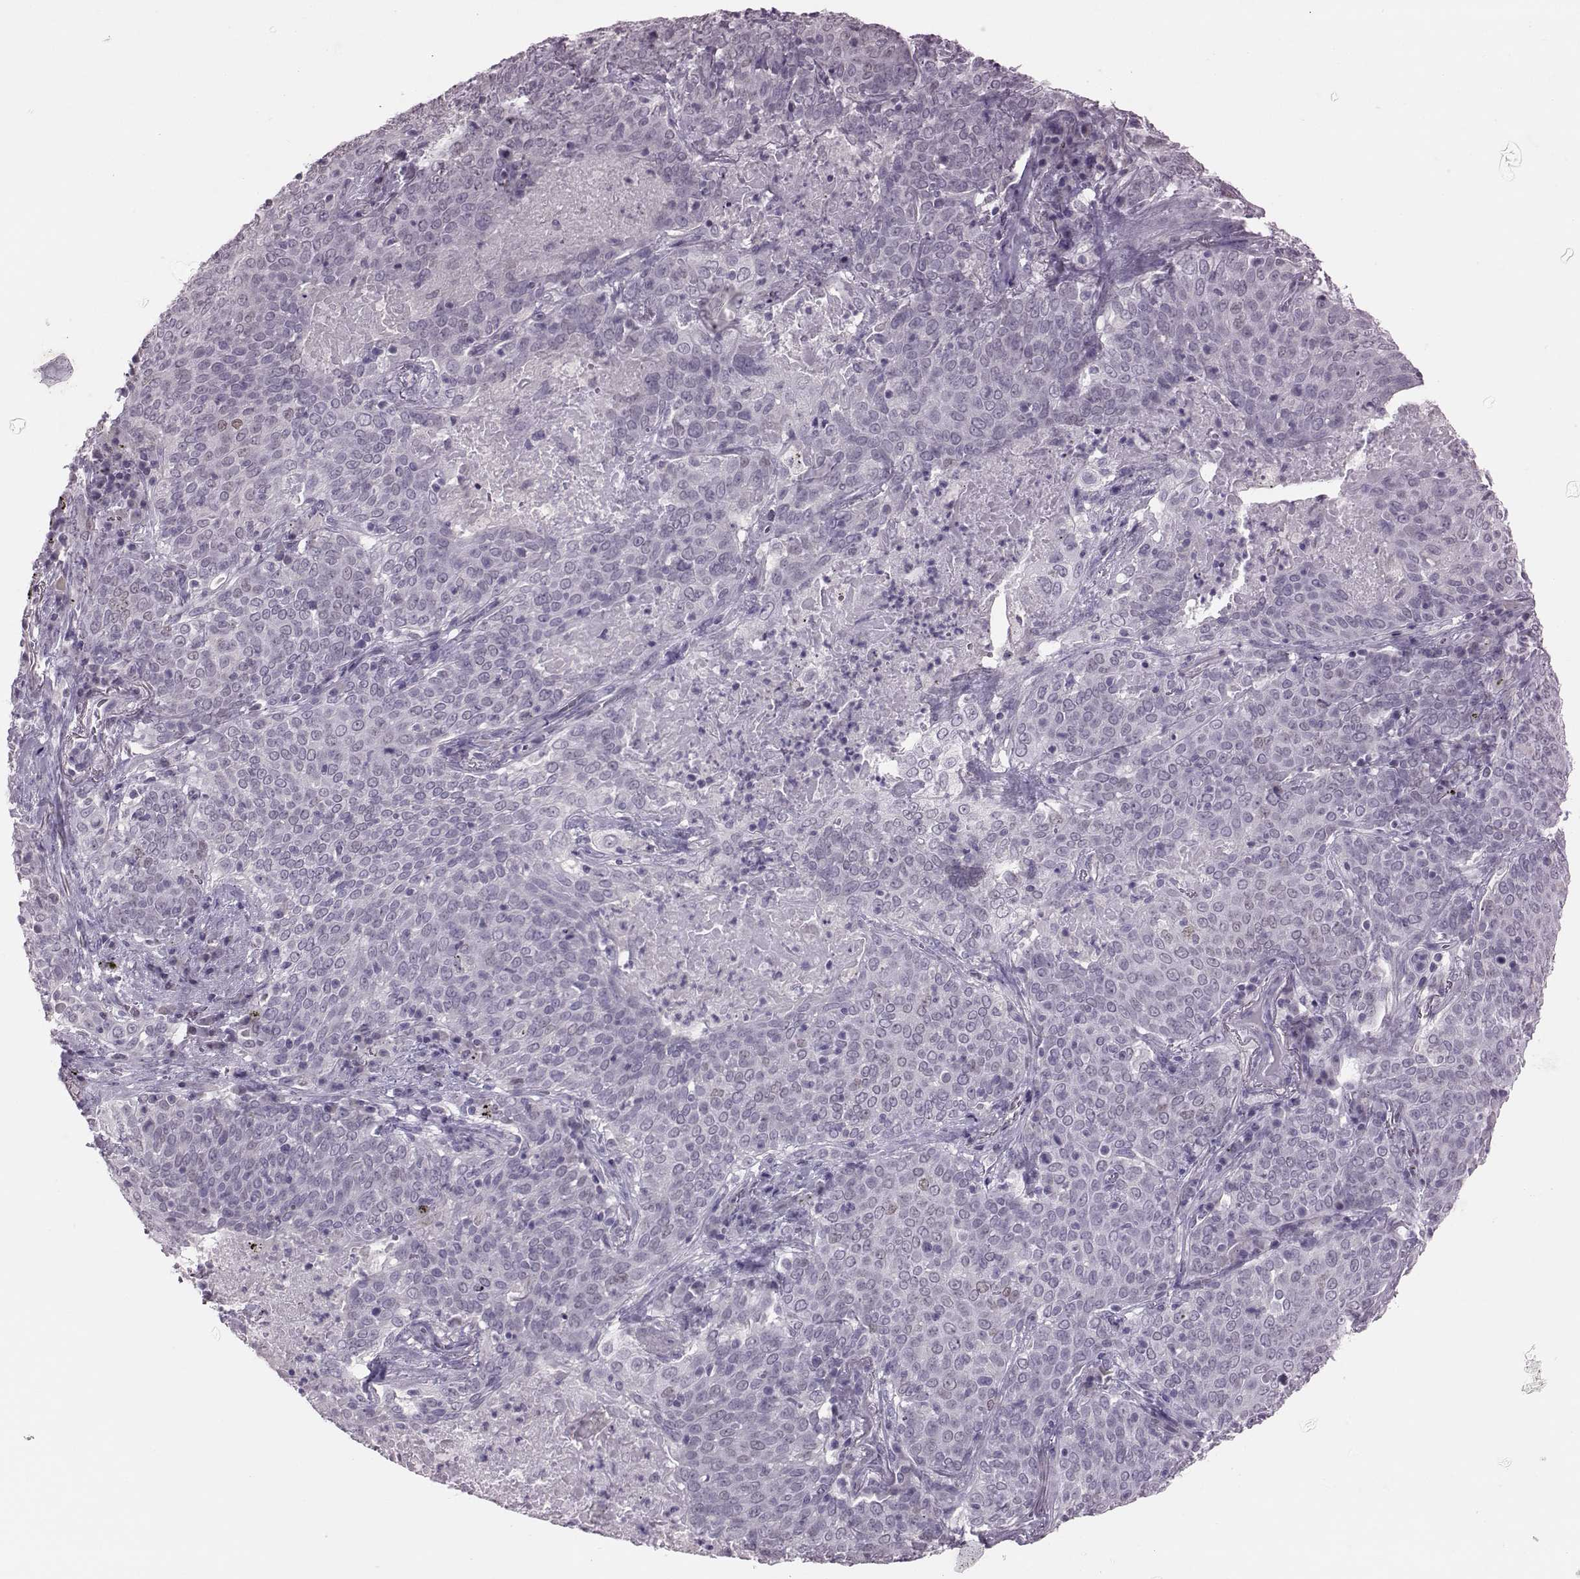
{"staining": {"intensity": "negative", "quantity": "none", "location": "none"}, "tissue": "lung cancer", "cell_type": "Tumor cells", "image_type": "cancer", "snomed": [{"axis": "morphology", "description": "Squamous cell carcinoma, NOS"}, {"axis": "topography", "description": "Lung"}], "caption": "This is an immunohistochemistry histopathology image of human lung cancer. There is no positivity in tumor cells.", "gene": "DNAAF1", "patient": {"sex": "male", "age": 82}}